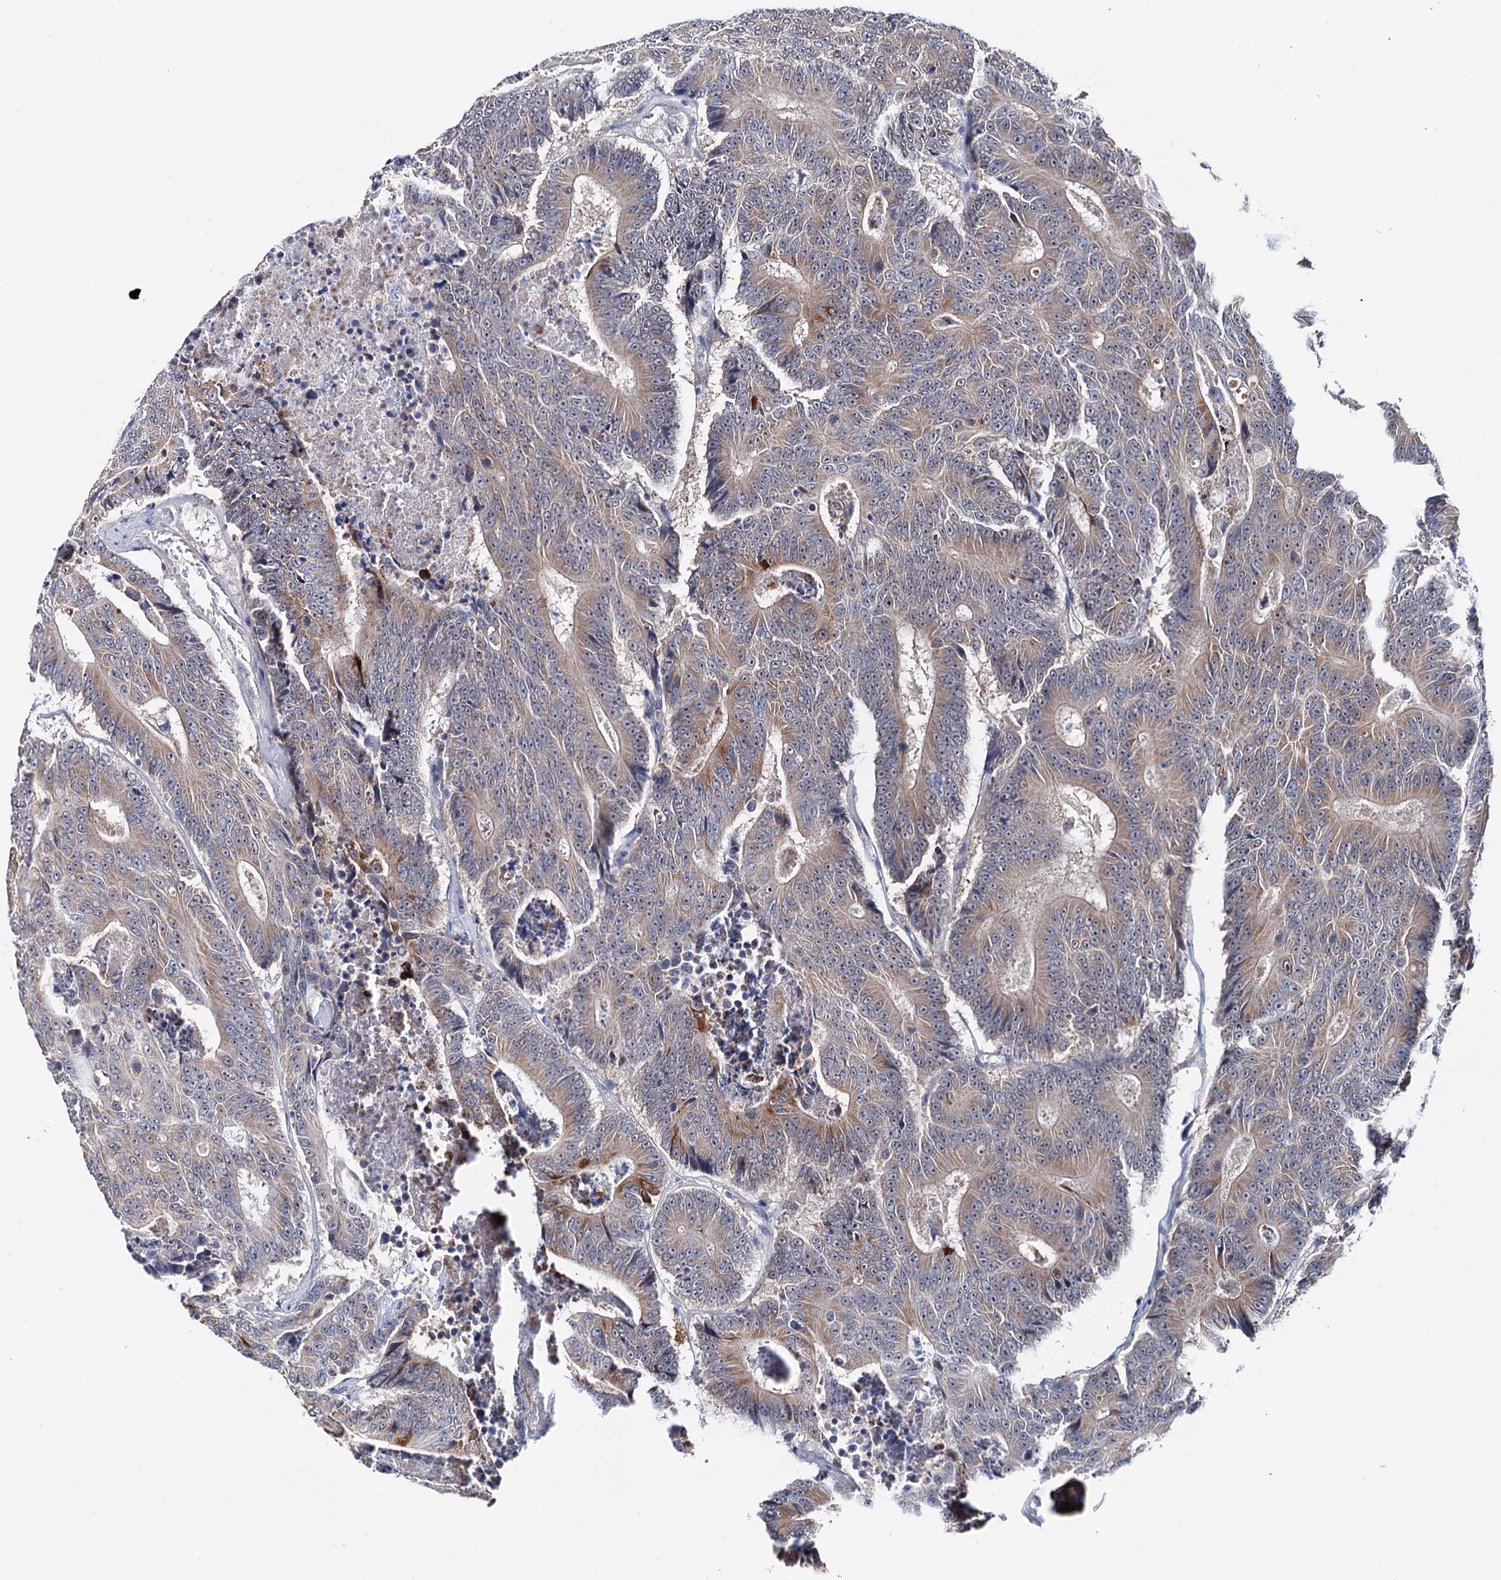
{"staining": {"intensity": "moderate", "quantity": "<25%", "location": "cytoplasmic/membranous"}, "tissue": "colorectal cancer", "cell_type": "Tumor cells", "image_type": "cancer", "snomed": [{"axis": "morphology", "description": "Adenocarcinoma, NOS"}, {"axis": "topography", "description": "Colon"}], "caption": "A brown stain highlights moderate cytoplasmic/membranous positivity of a protein in colorectal cancer tumor cells. (Stains: DAB in brown, nuclei in blue, Microscopy: brightfield microscopy at high magnification).", "gene": "SHROOM1", "patient": {"sex": "male", "age": 83}}